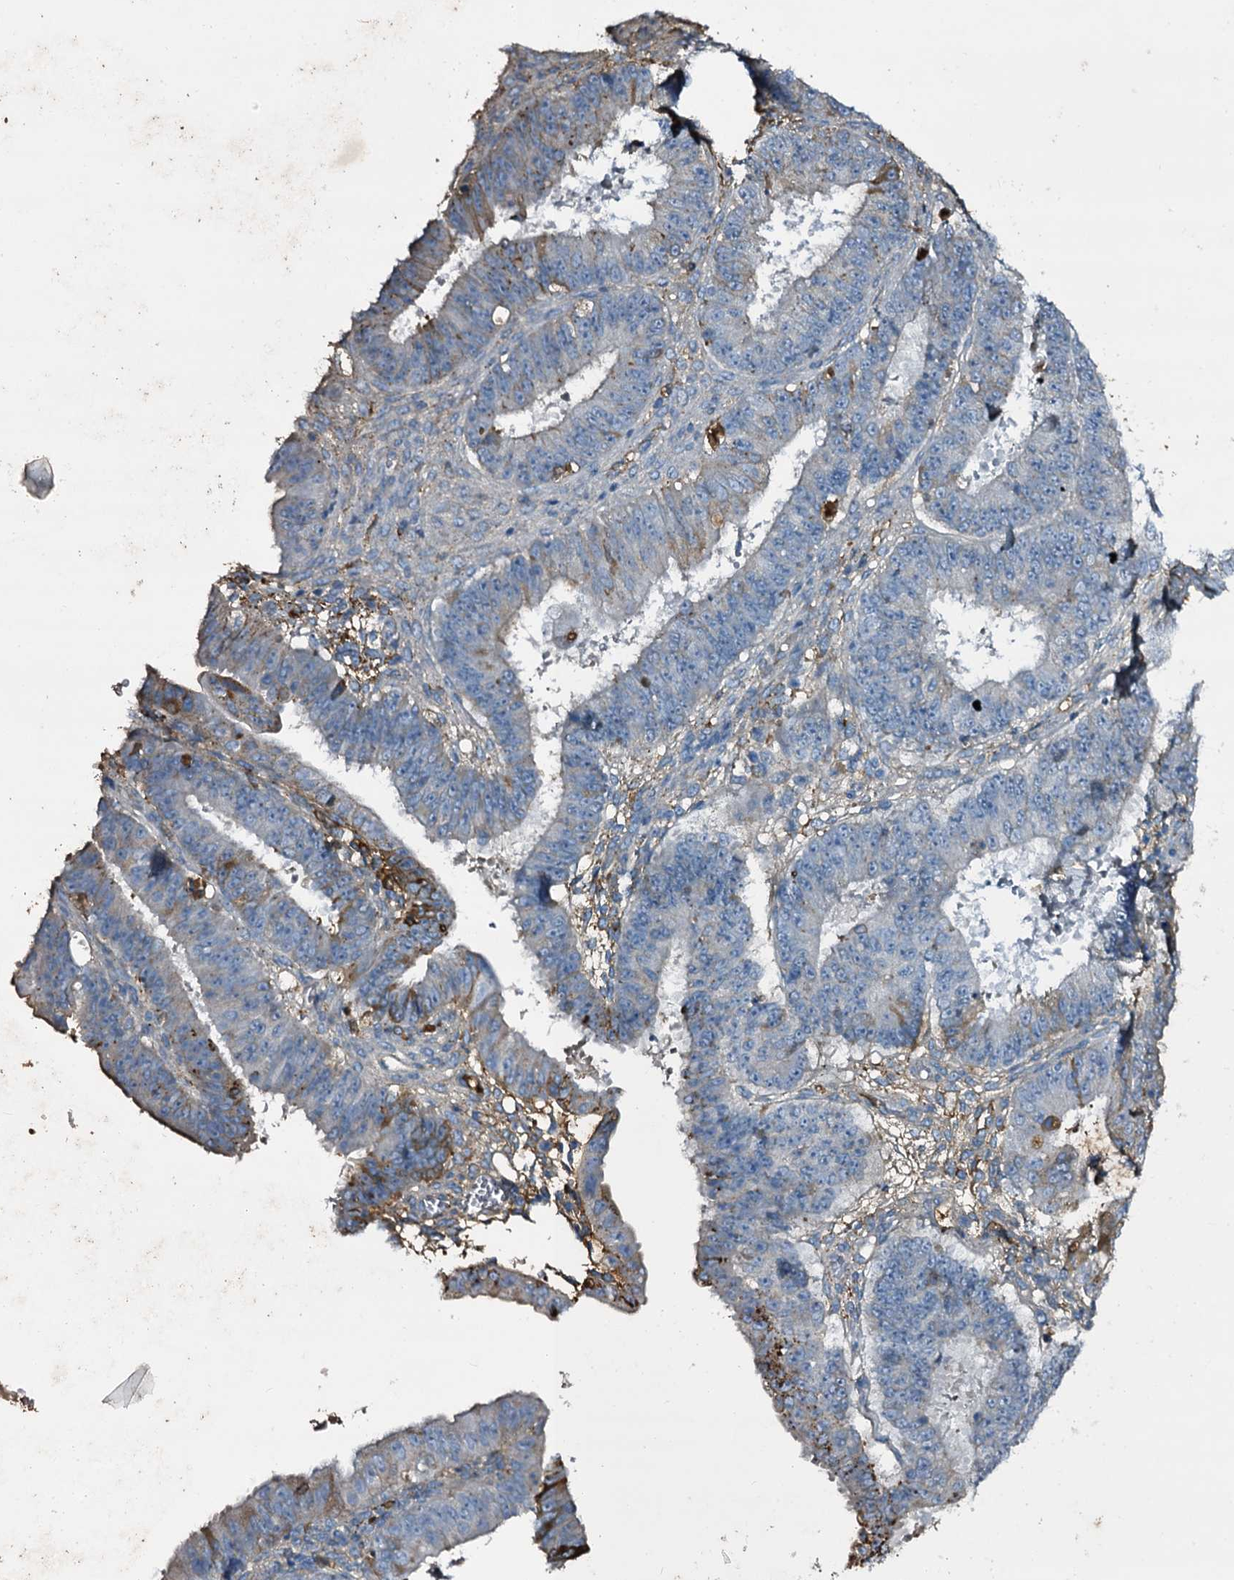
{"staining": {"intensity": "moderate", "quantity": "<25%", "location": "cytoplasmic/membranous"}, "tissue": "ovarian cancer", "cell_type": "Tumor cells", "image_type": "cancer", "snomed": [{"axis": "morphology", "description": "Carcinoma, endometroid"}, {"axis": "topography", "description": "Appendix"}, {"axis": "topography", "description": "Ovary"}], "caption": "Protein staining of endometroid carcinoma (ovarian) tissue shows moderate cytoplasmic/membranous positivity in approximately <25% of tumor cells. The staining is performed using DAB (3,3'-diaminobenzidine) brown chromogen to label protein expression. The nuclei are counter-stained blue using hematoxylin.", "gene": "EDN1", "patient": {"sex": "female", "age": 42}}